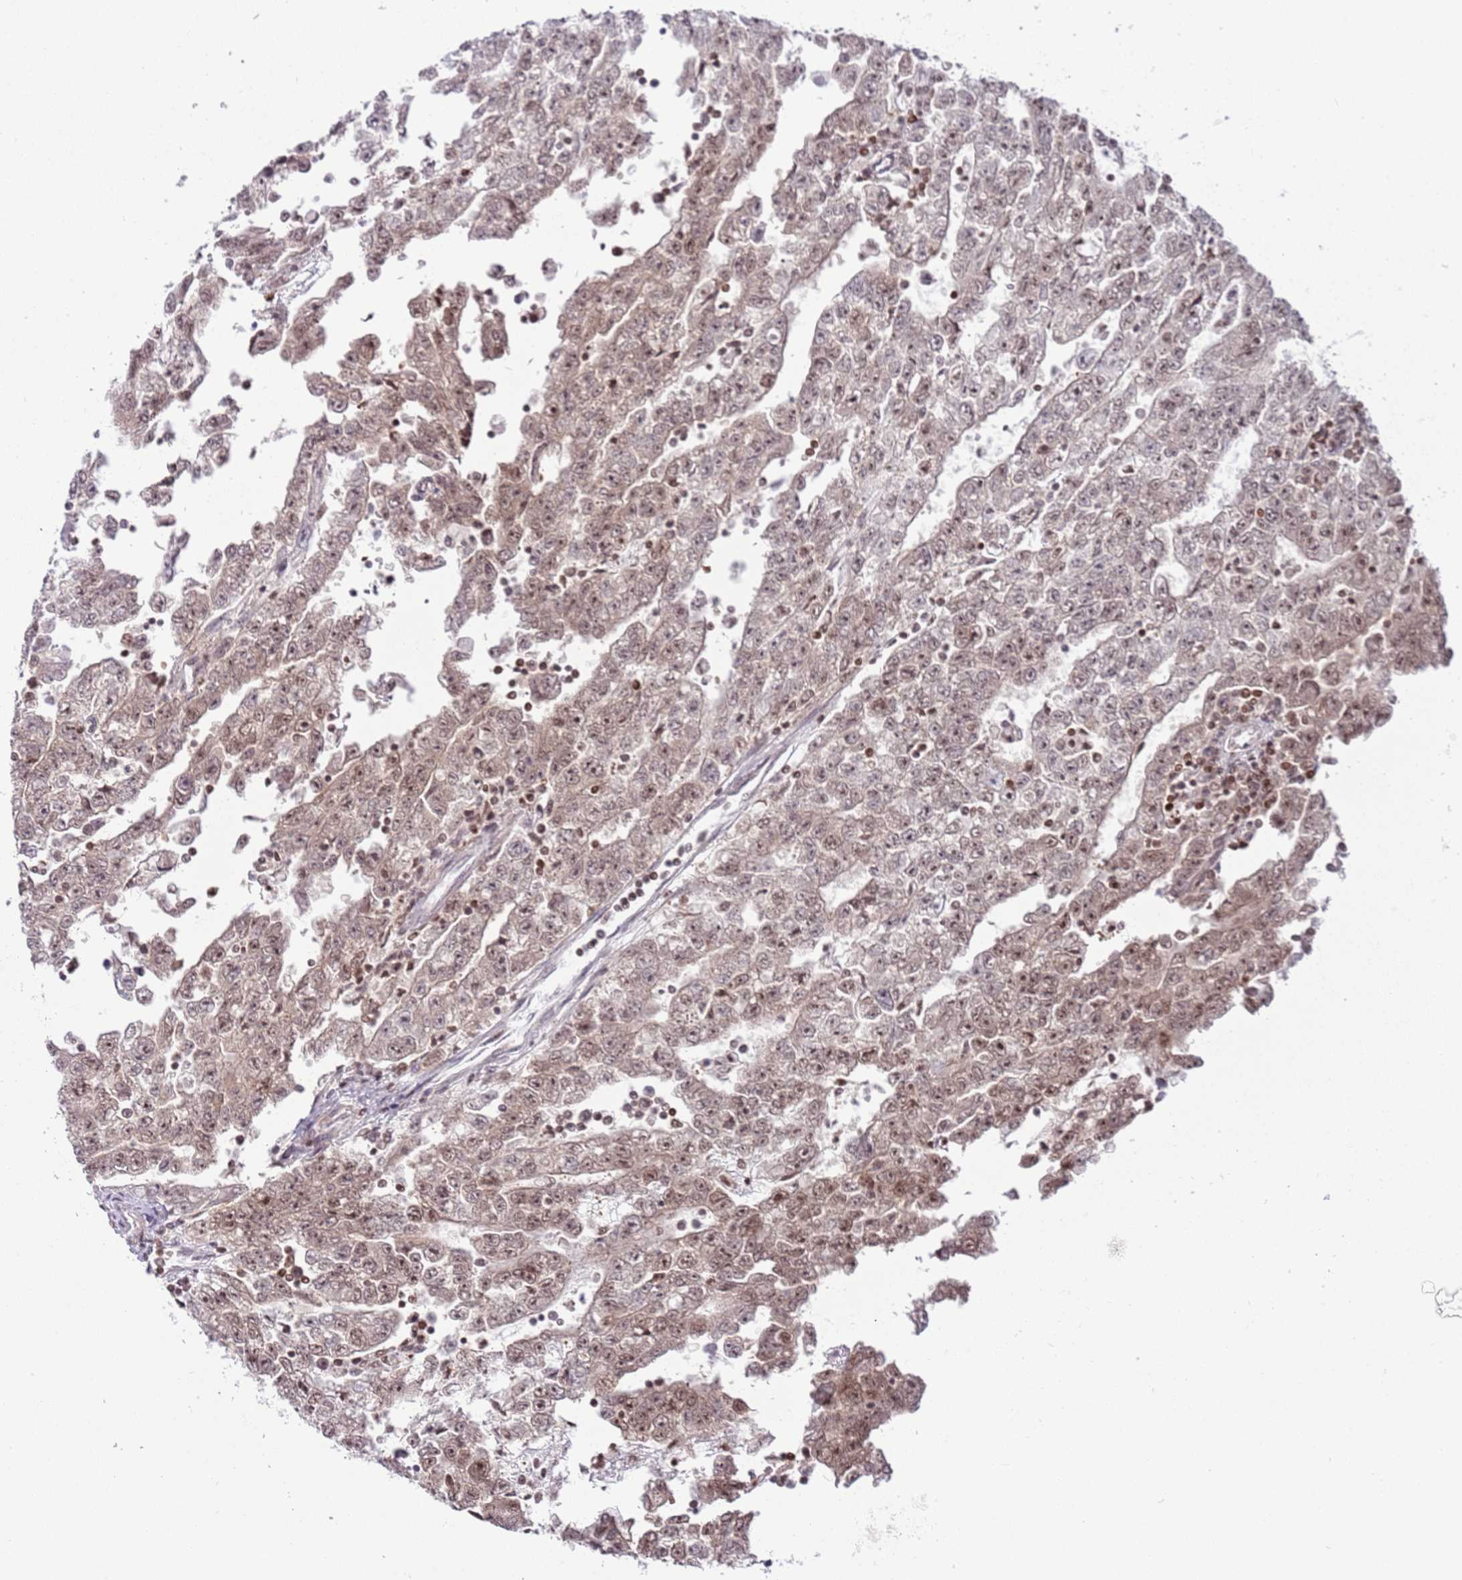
{"staining": {"intensity": "weak", "quantity": "25%-75%", "location": "nuclear"}, "tissue": "testis cancer", "cell_type": "Tumor cells", "image_type": "cancer", "snomed": [{"axis": "morphology", "description": "Carcinoma, Embryonal, NOS"}, {"axis": "topography", "description": "Testis"}], "caption": "A brown stain shows weak nuclear positivity of a protein in human embryonal carcinoma (testis) tumor cells. (Stains: DAB in brown, nuclei in blue, Microscopy: brightfield microscopy at high magnification).", "gene": "SELENOH", "patient": {"sex": "male", "age": 25}}